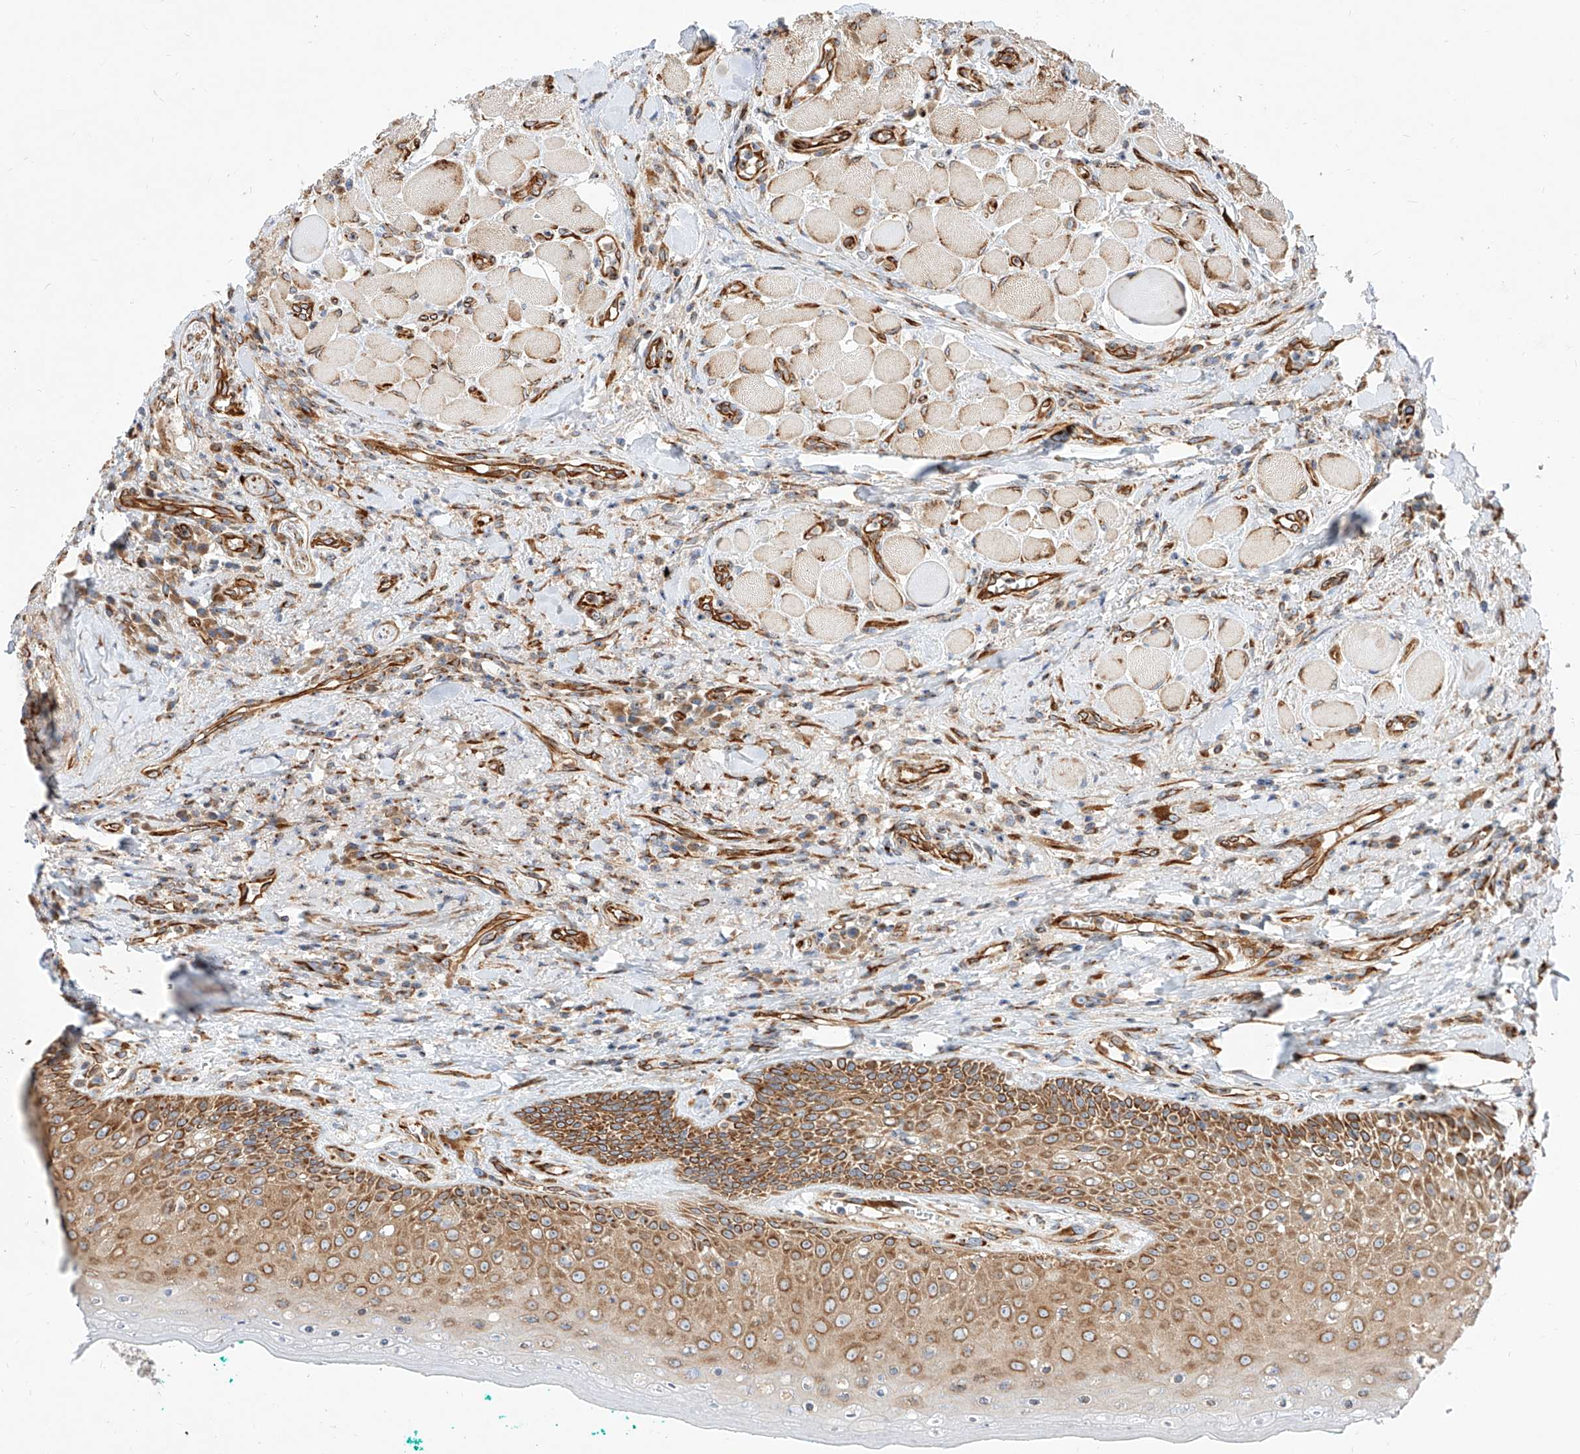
{"staining": {"intensity": "moderate", "quantity": "25%-75%", "location": "cytoplasmic/membranous"}, "tissue": "oral mucosa", "cell_type": "Squamous epithelial cells", "image_type": "normal", "snomed": [{"axis": "morphology", "description": "Normal tissue, NOS"}, {"axis": "topography", "description": "Oral tissue"}], "caption": "A brown stain shows moderate cytoplasmic/membranous positivity of a protein in squamous epithelial cells of normal oral mucosa.", "gene": "CSGALNACT2", "patient": {"sex": "female", "age": 70}}